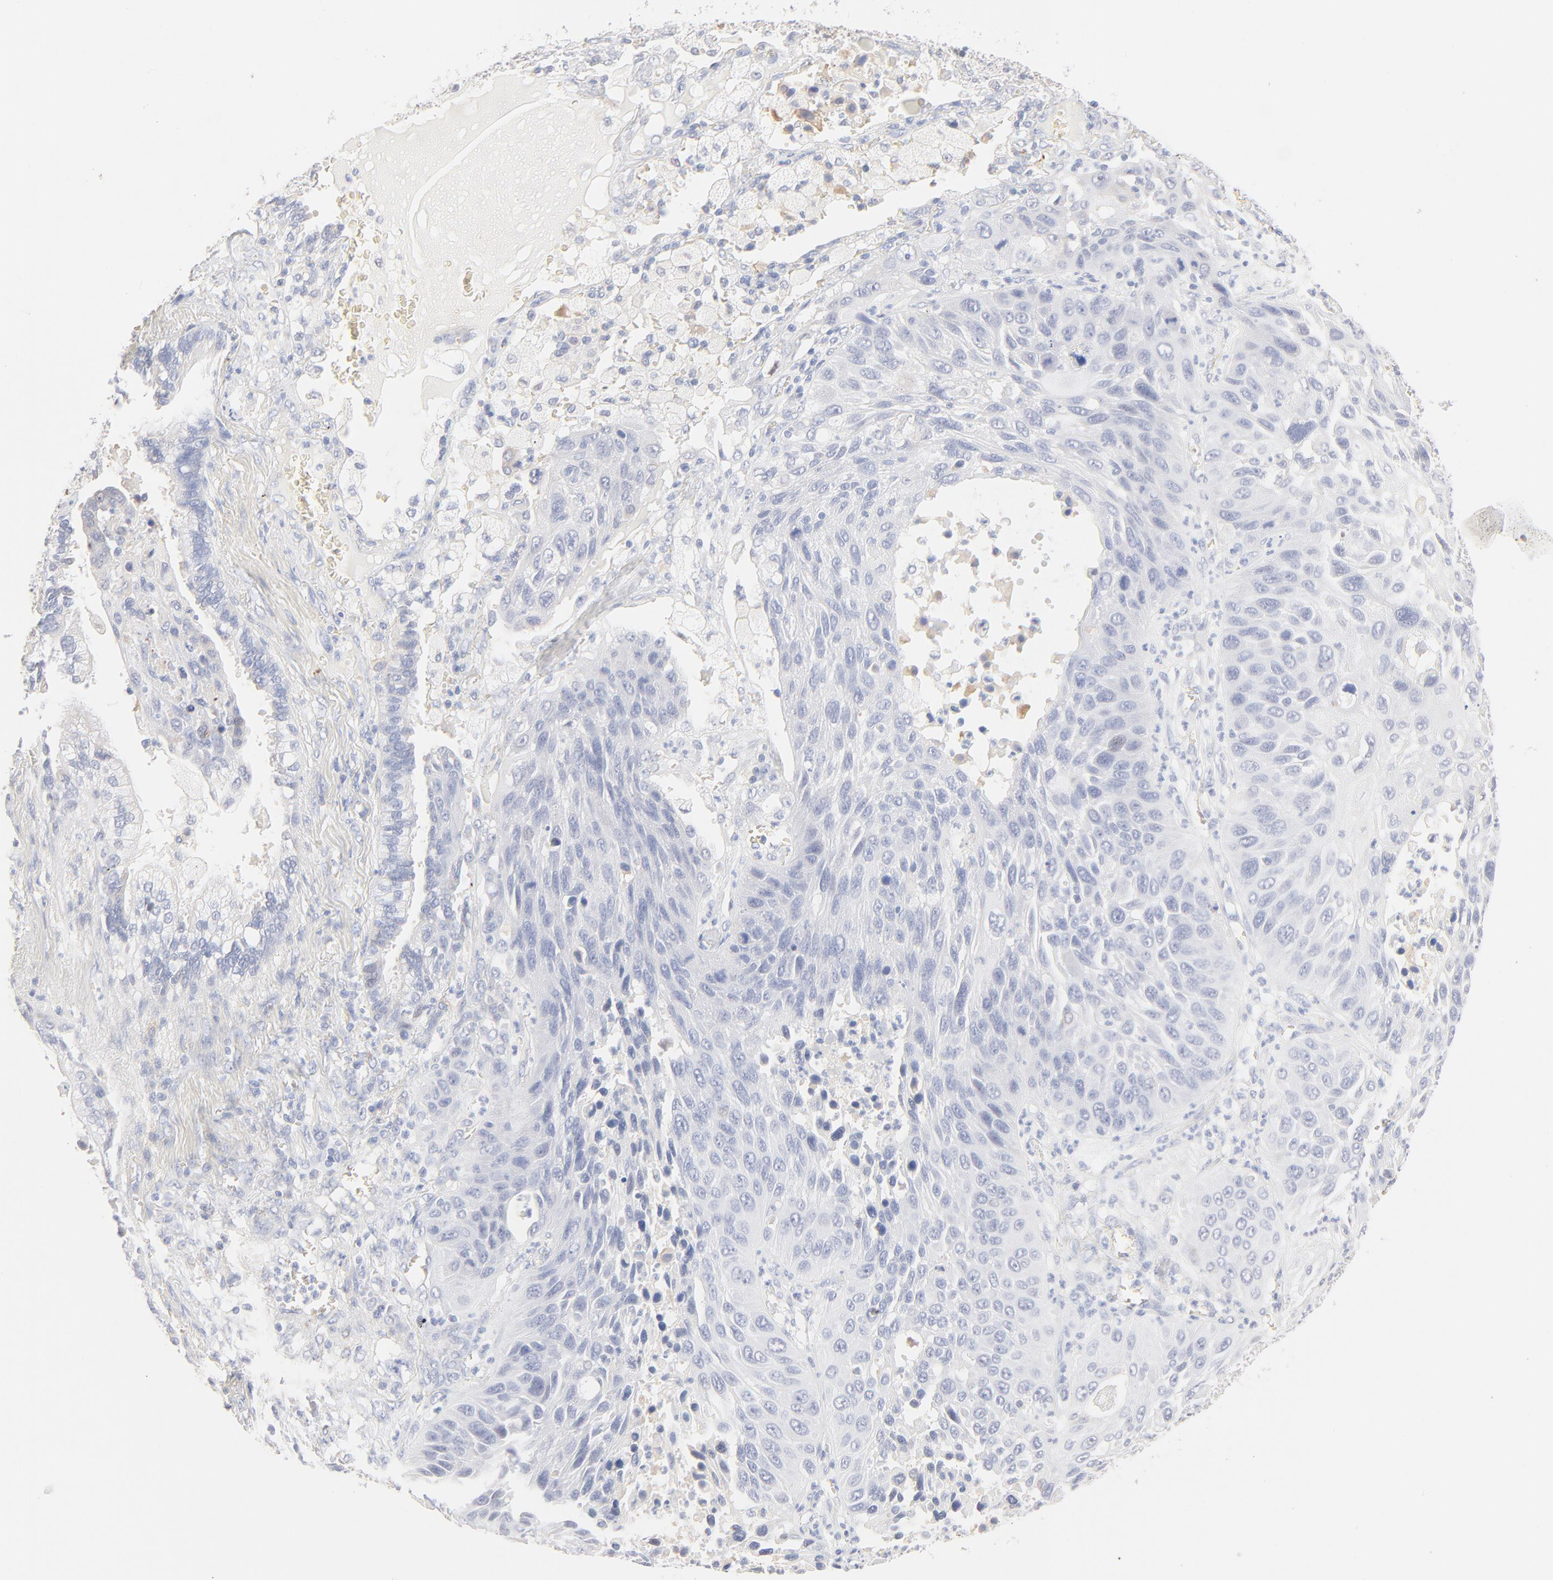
{"staining": {"intensity": "negative", "quantity": "none", "location": "none"}, "tissue": "lung cancer", "cell_type": "Tumor cells", "image_type": "cancer", "snomed": [{"axis": "morphology", "description": "Squamous cell carcinoma, NOS"}, {"axis": "topography", "description": "Lung"}], "caption": "An IHC micrograph of squamous cell carcinoma (lung) is shown. There is no staining in tumor cells of squamous cell carcinoma (lung).", "gene": "SPTB", "patient": {"sex": "female", "age": 76}}